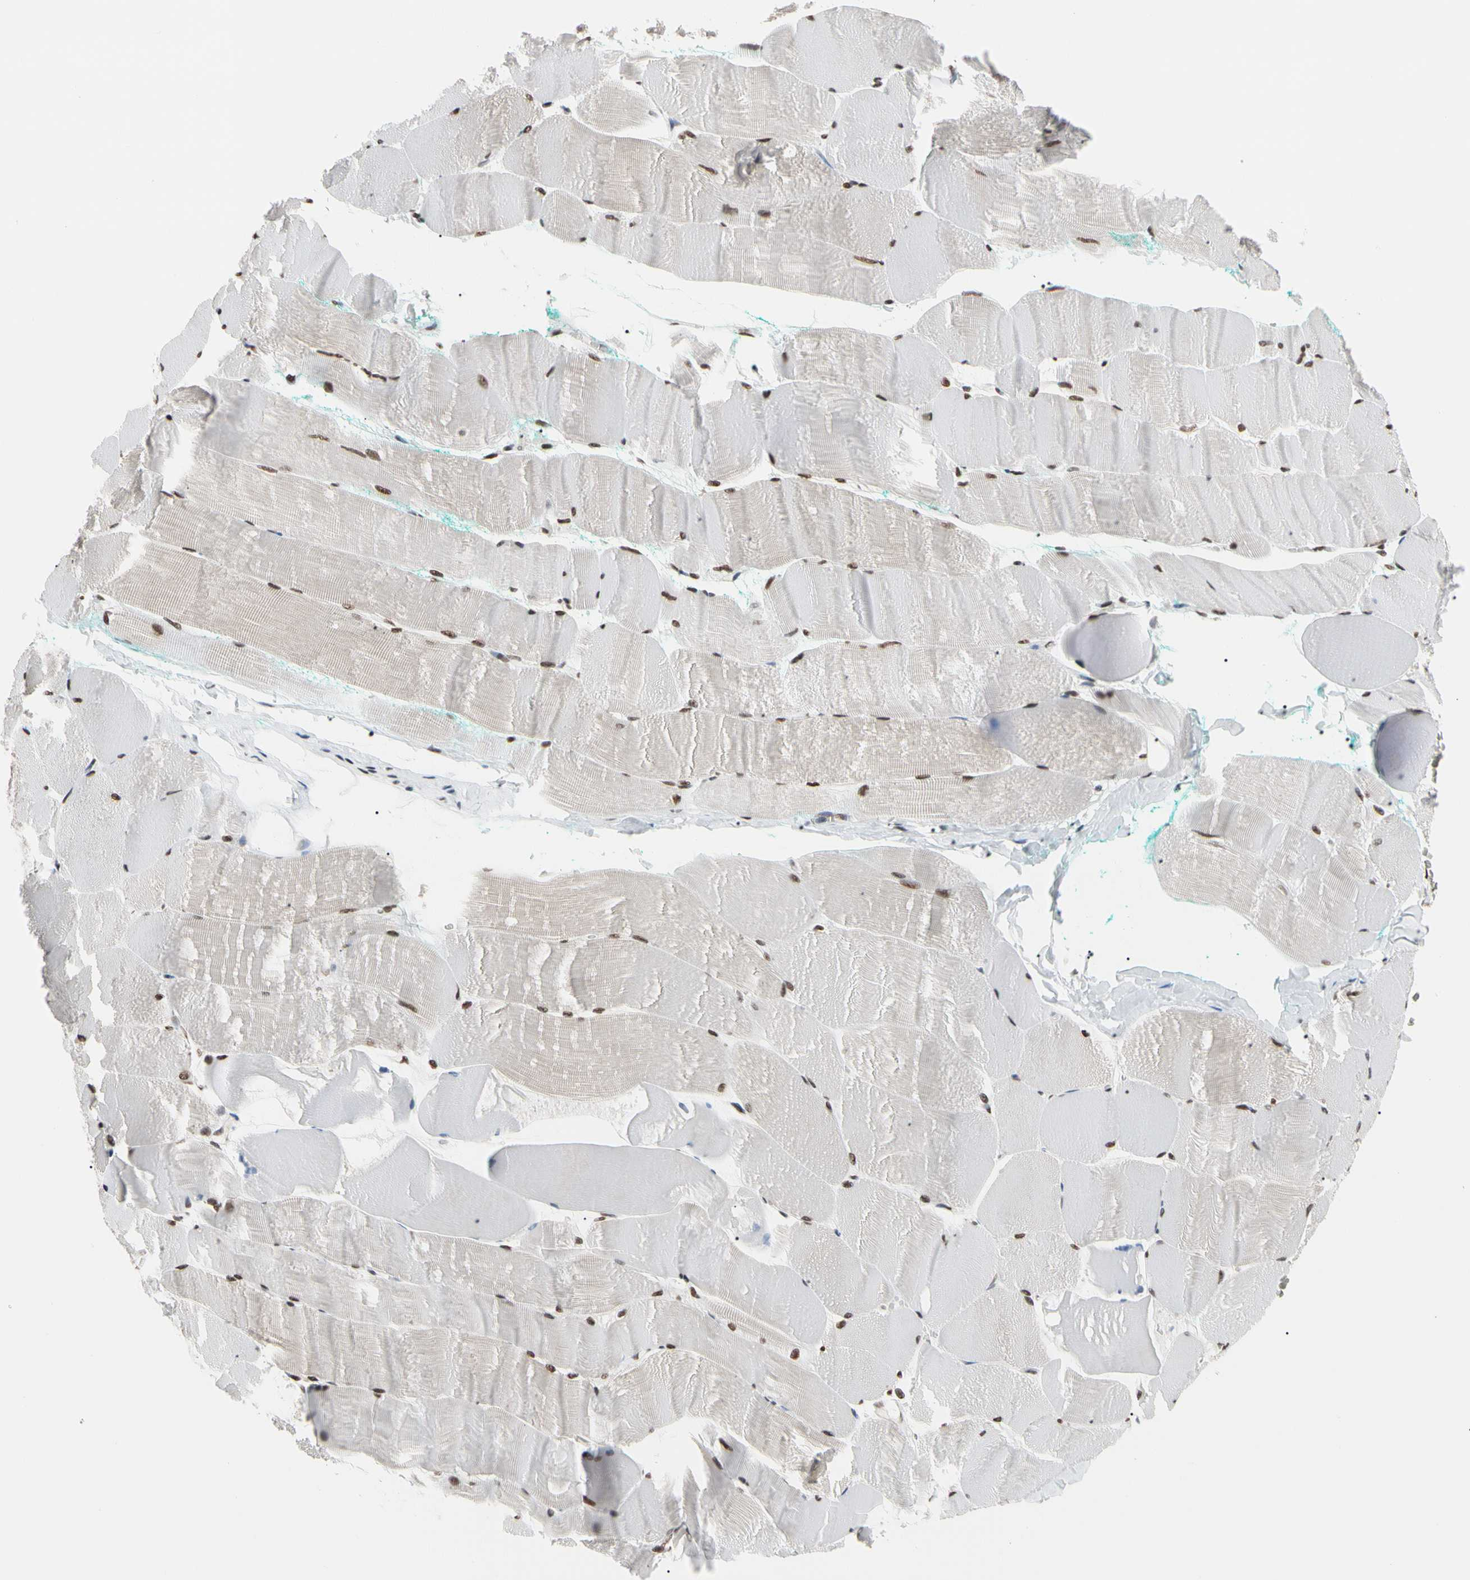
{"staining": {"intensity": "moderate", "quantity": ">75%", "location": "nuclear"}, "tissue": "skeletal muscle", "cell_type": "Myocytes", "image_type": "normal", "snomed": [{"axis": "morphology", "description": "Normal tissue, NOS"}, {"axis": "morphology", "description": "Squamous cell carcinoma, NOS"}, {"axis": "topography", "description": "Skeletal muscle"}], "caption": "The micrograph exhibits a brown stain indicating the presence of a protein in the nuclear of myocytes in skeletal muscle.", "gene": "FAM98B", "patient": {"sex": "male", "age": 51}}